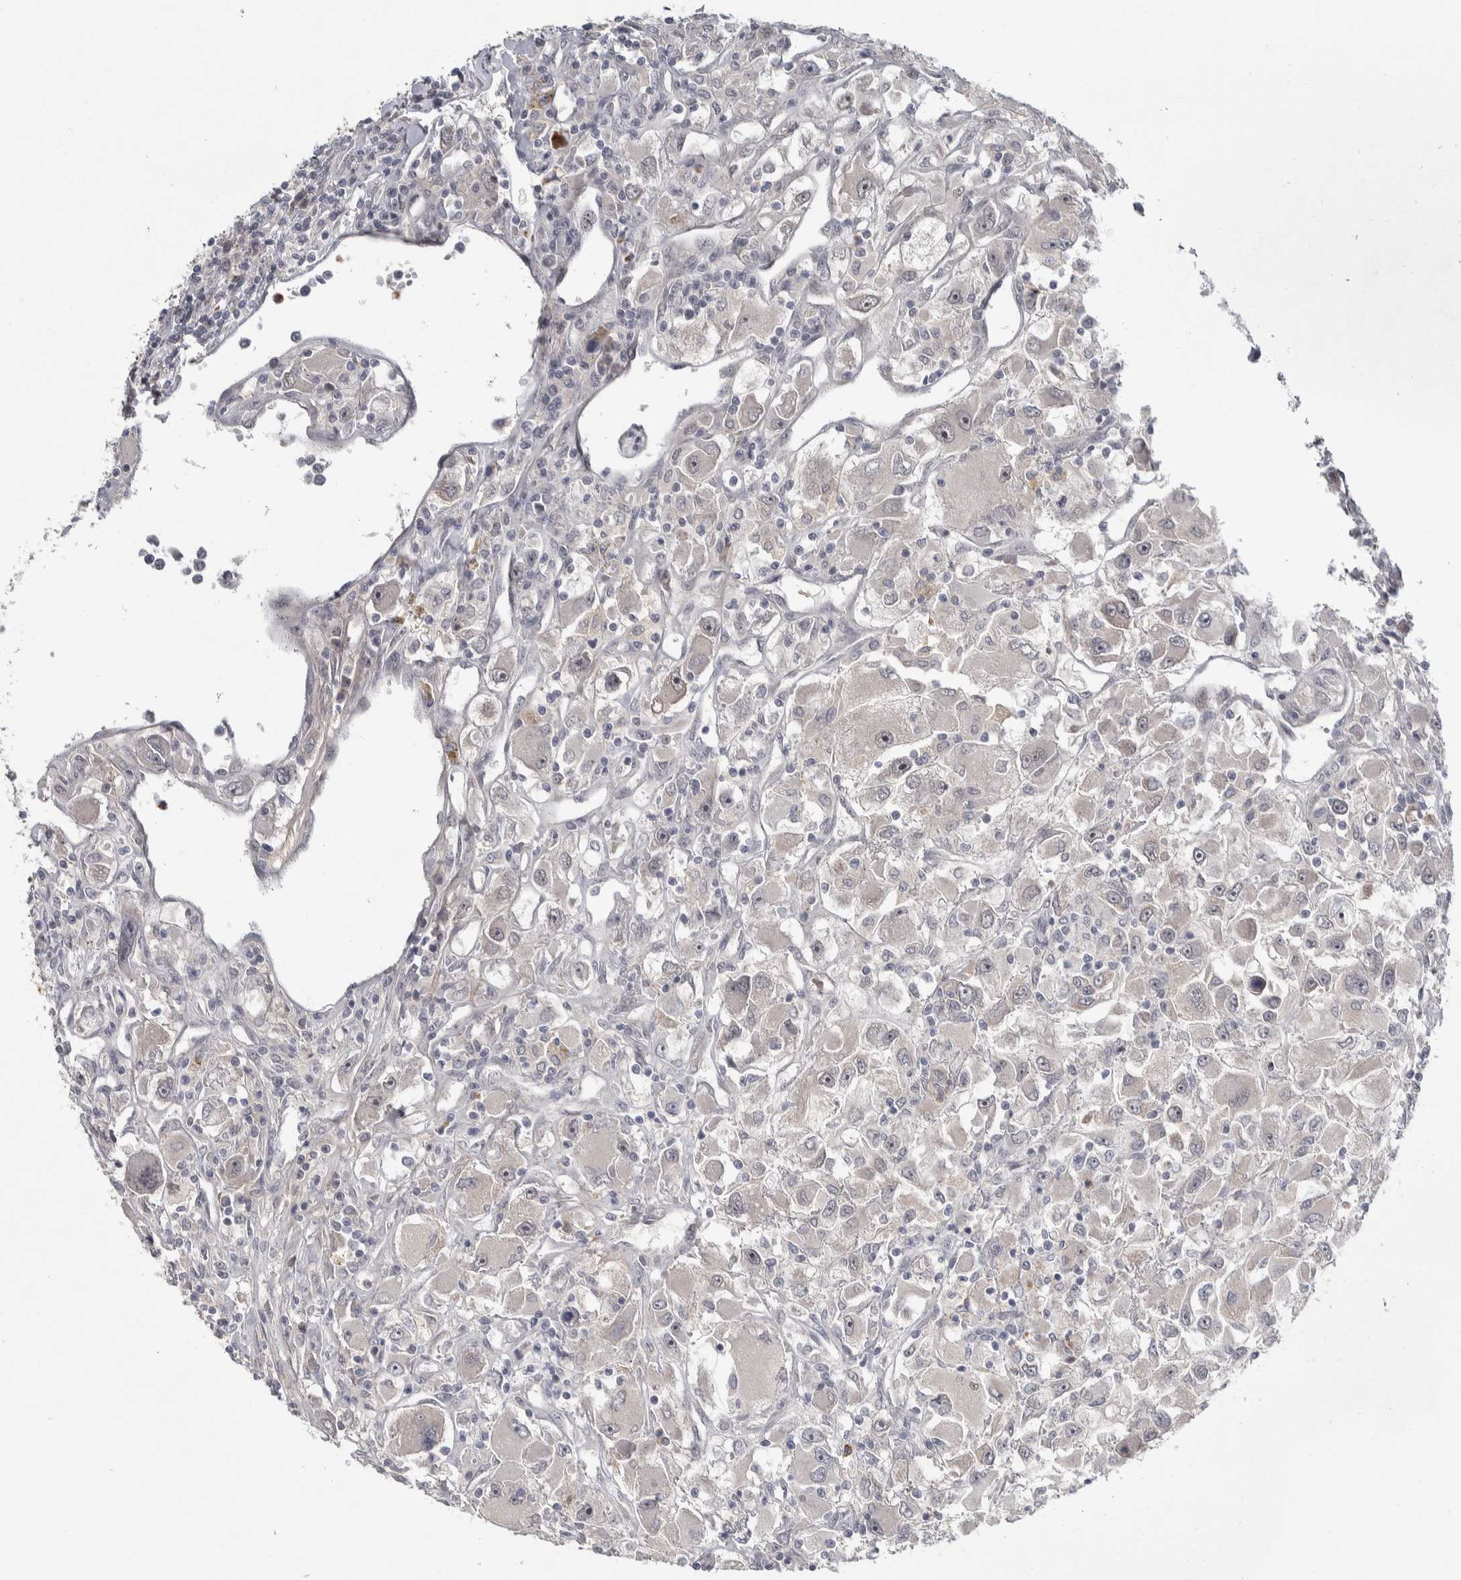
{"staining": {"intensity": "negative", "quantity": "none", "location": "none"}, "tissue": "renal cancer", "cell_type": "Tumor cells", "image_type": "cancer", "snomed": [{"axis": "morphology", "description": "Adenocarcinoma, NOS"}, {"axis": "topography", "description": "Kidney"}], "caption": "Tumor cells are negative for brown protein staining in adenocarcinoma (renal). The staining is performed using DAB brown chromogen with nuclei counter-stained in using hematoxylin.", "gene": "ASPN", "patient": {"sex": "female", "age": 52}}